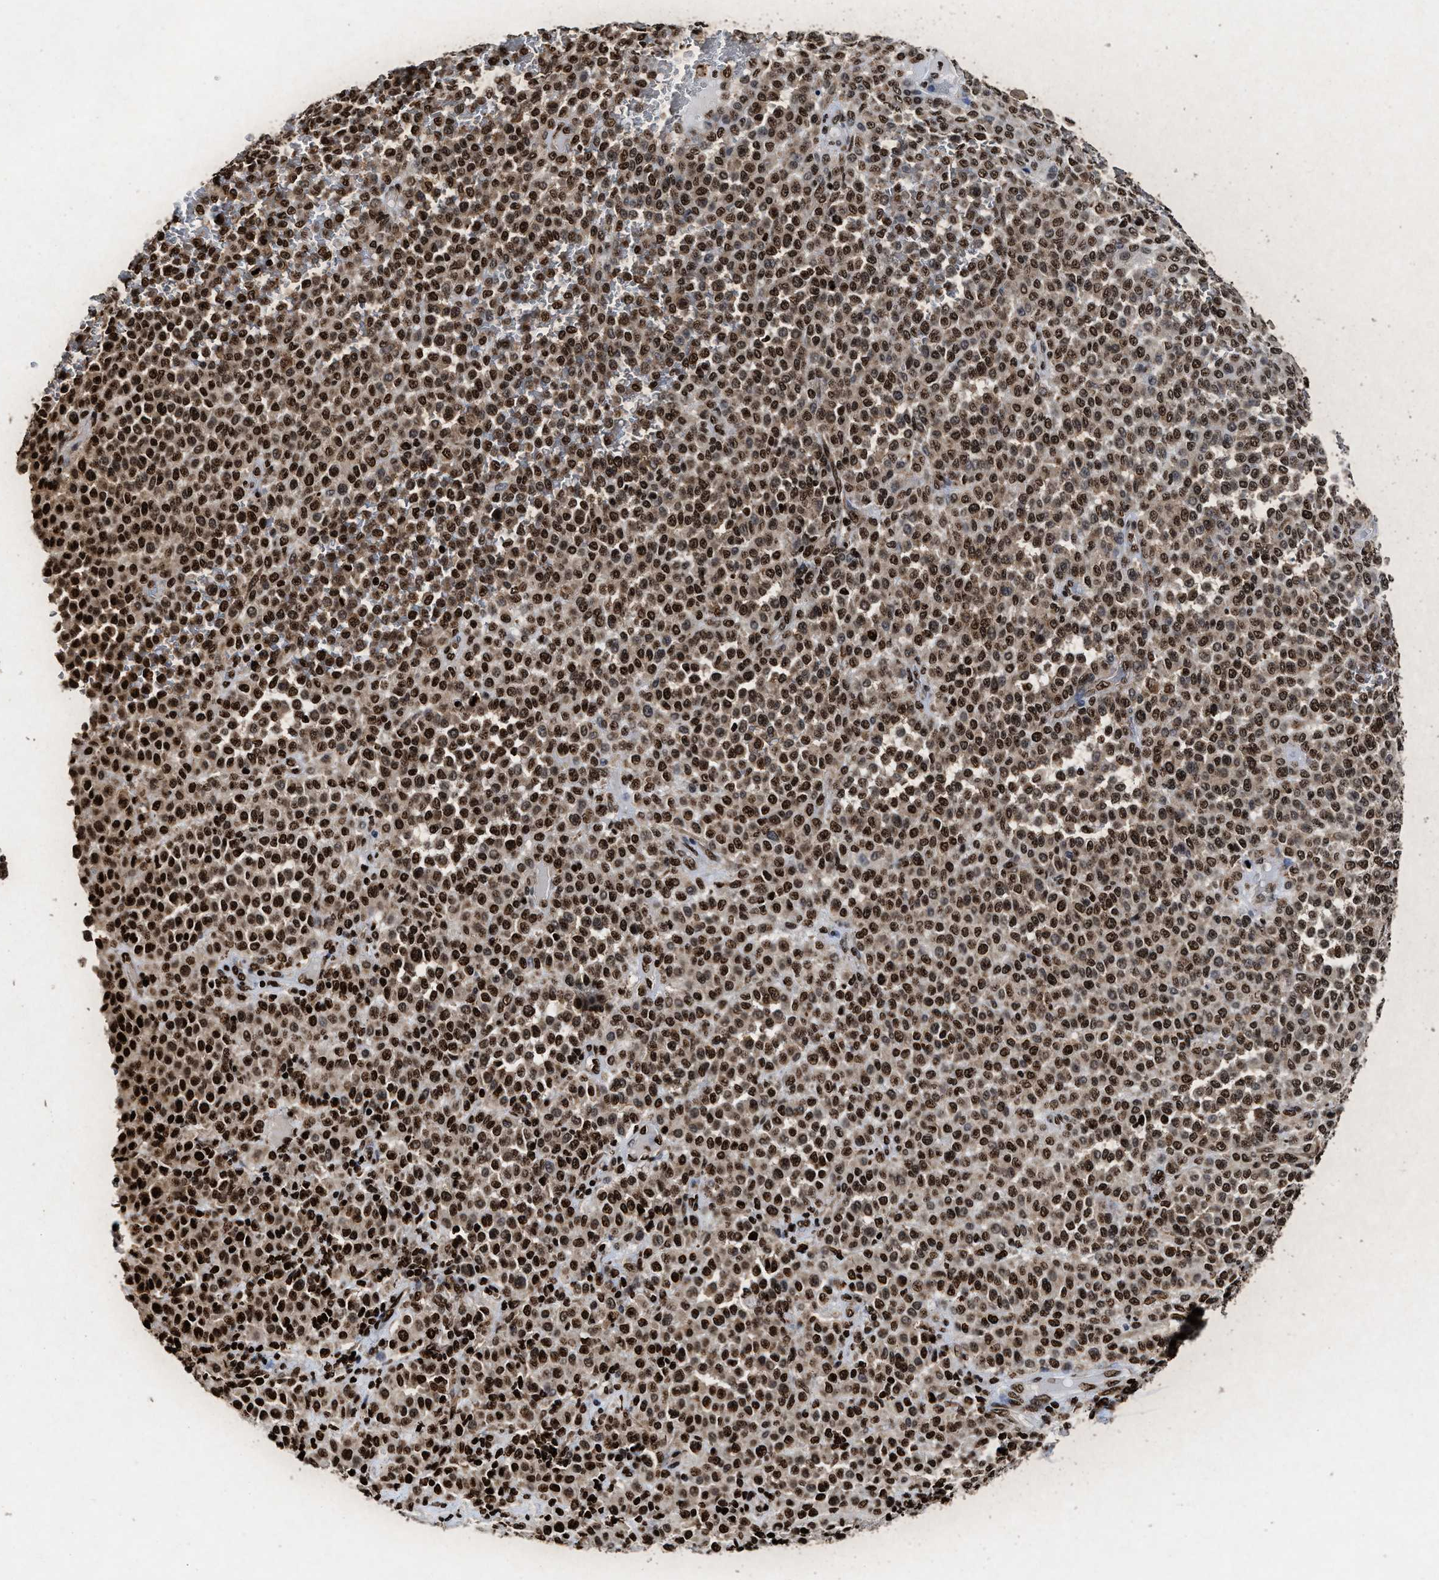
{"staining": {"intensity": "strong", "quantity": ">75%", "location": "nuclear"}, "tissue": "melanoma", "cell_type": "Tumor cells", "image_type": "cancer", "snomed": [{"axis": "morphology", "description": "Malignant melanoma, Metastatic site"}, {"axis": "topography", "description": "Pancreas"}], "caption": "An image of melanoma stained for a protein displays strong nuclear brown staining in tumor cells.", "gene": "ALYREF", "patient": {"sex": "female", "age": 30}}